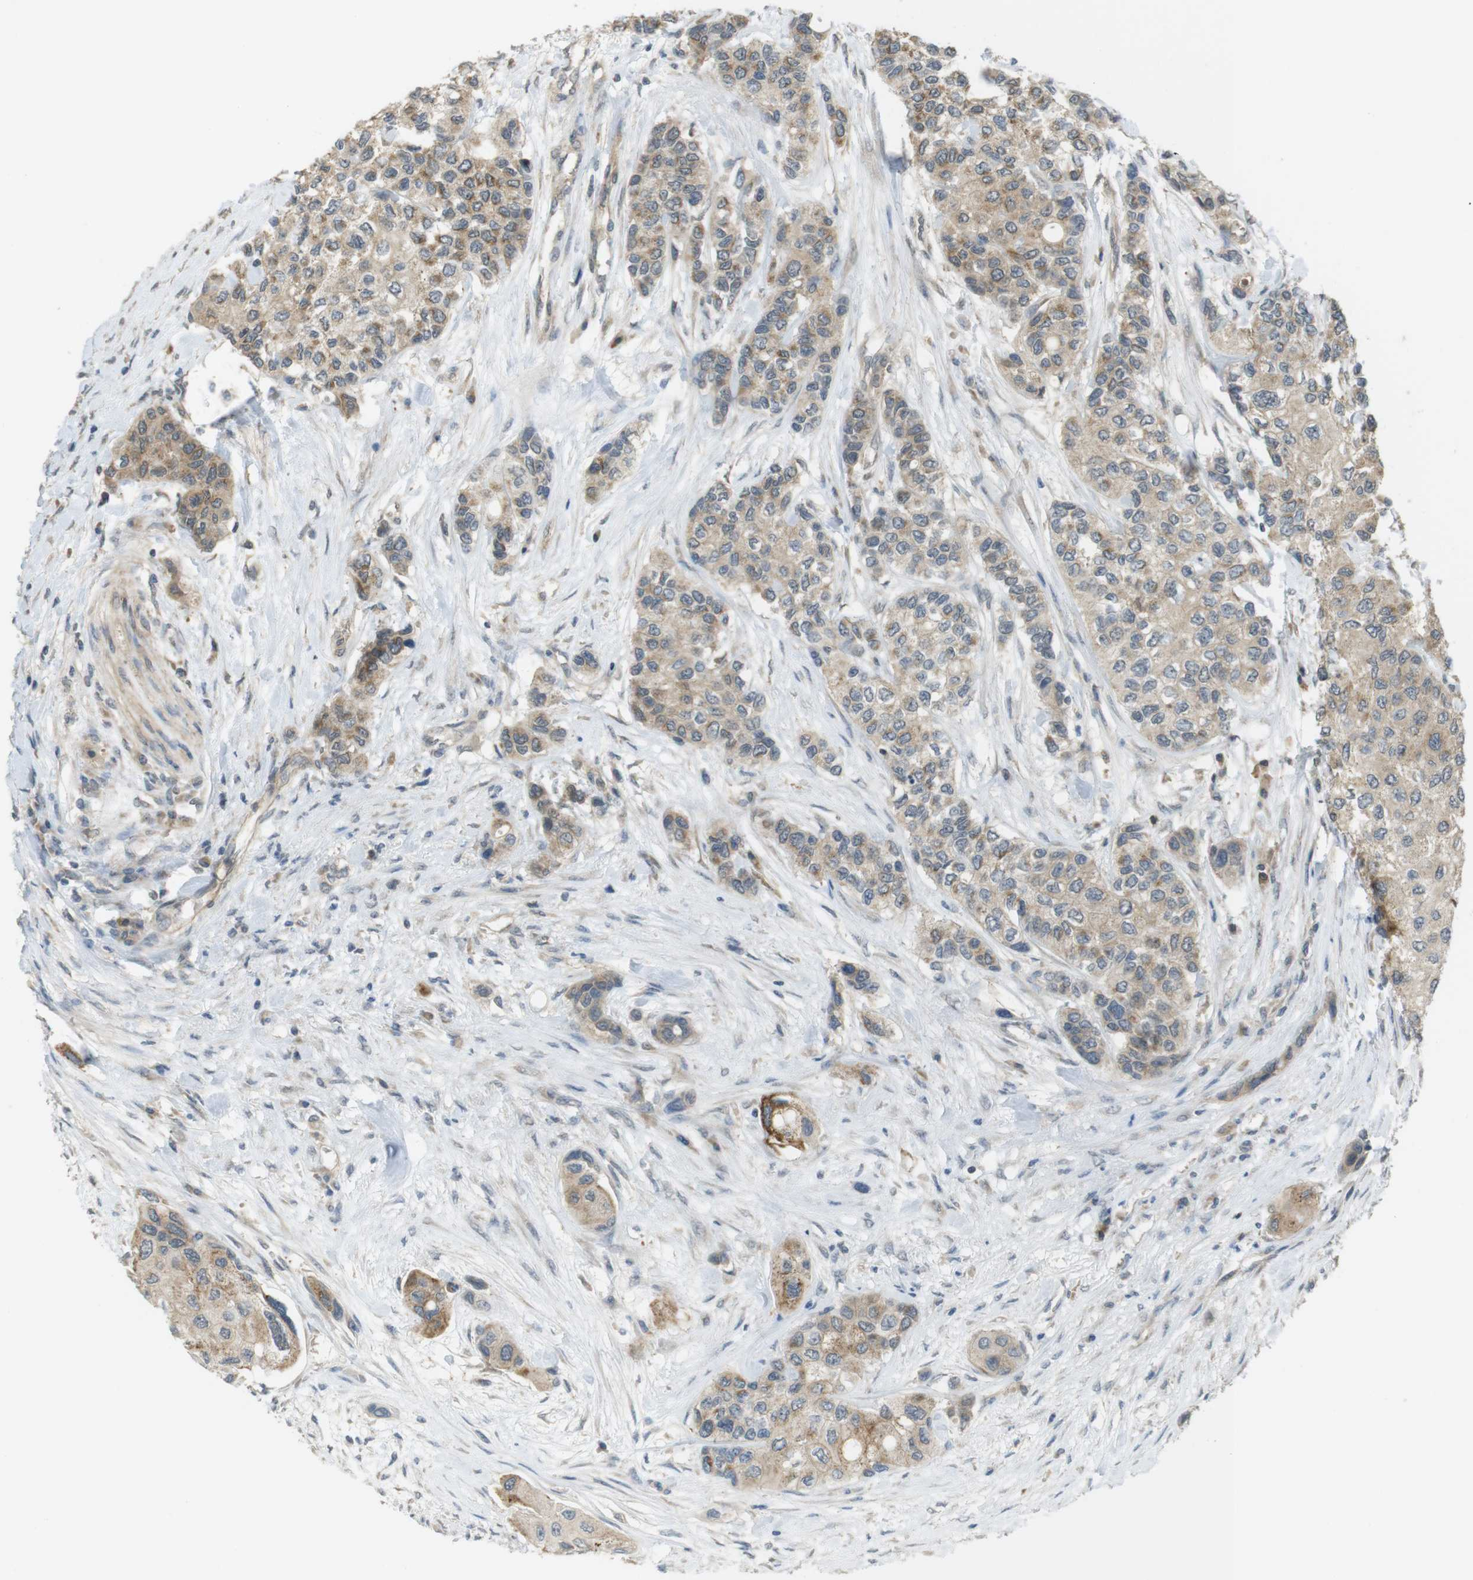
{"staining": {"intensity": "moderate", "quantity": ">75%", "location": "cytoplasmic/membranous"}, "tissue": "urothelial cancer", "cell_type": "Tumor cells", "image_type": "cancer", "snomed": [{"axis": "morphology", "description": "Urothelial carcinoma, High grade"}, {"axis": "topography", "description": "Urinary bladder"}], "caption": "Protein staining reveals moderate cytoplasmic/membranous positivity in about >75% of tumor cells in high-grade urothelial carcinoma.", "gene": "RNF130", "patient": {"sex": "female", "age": 56}}